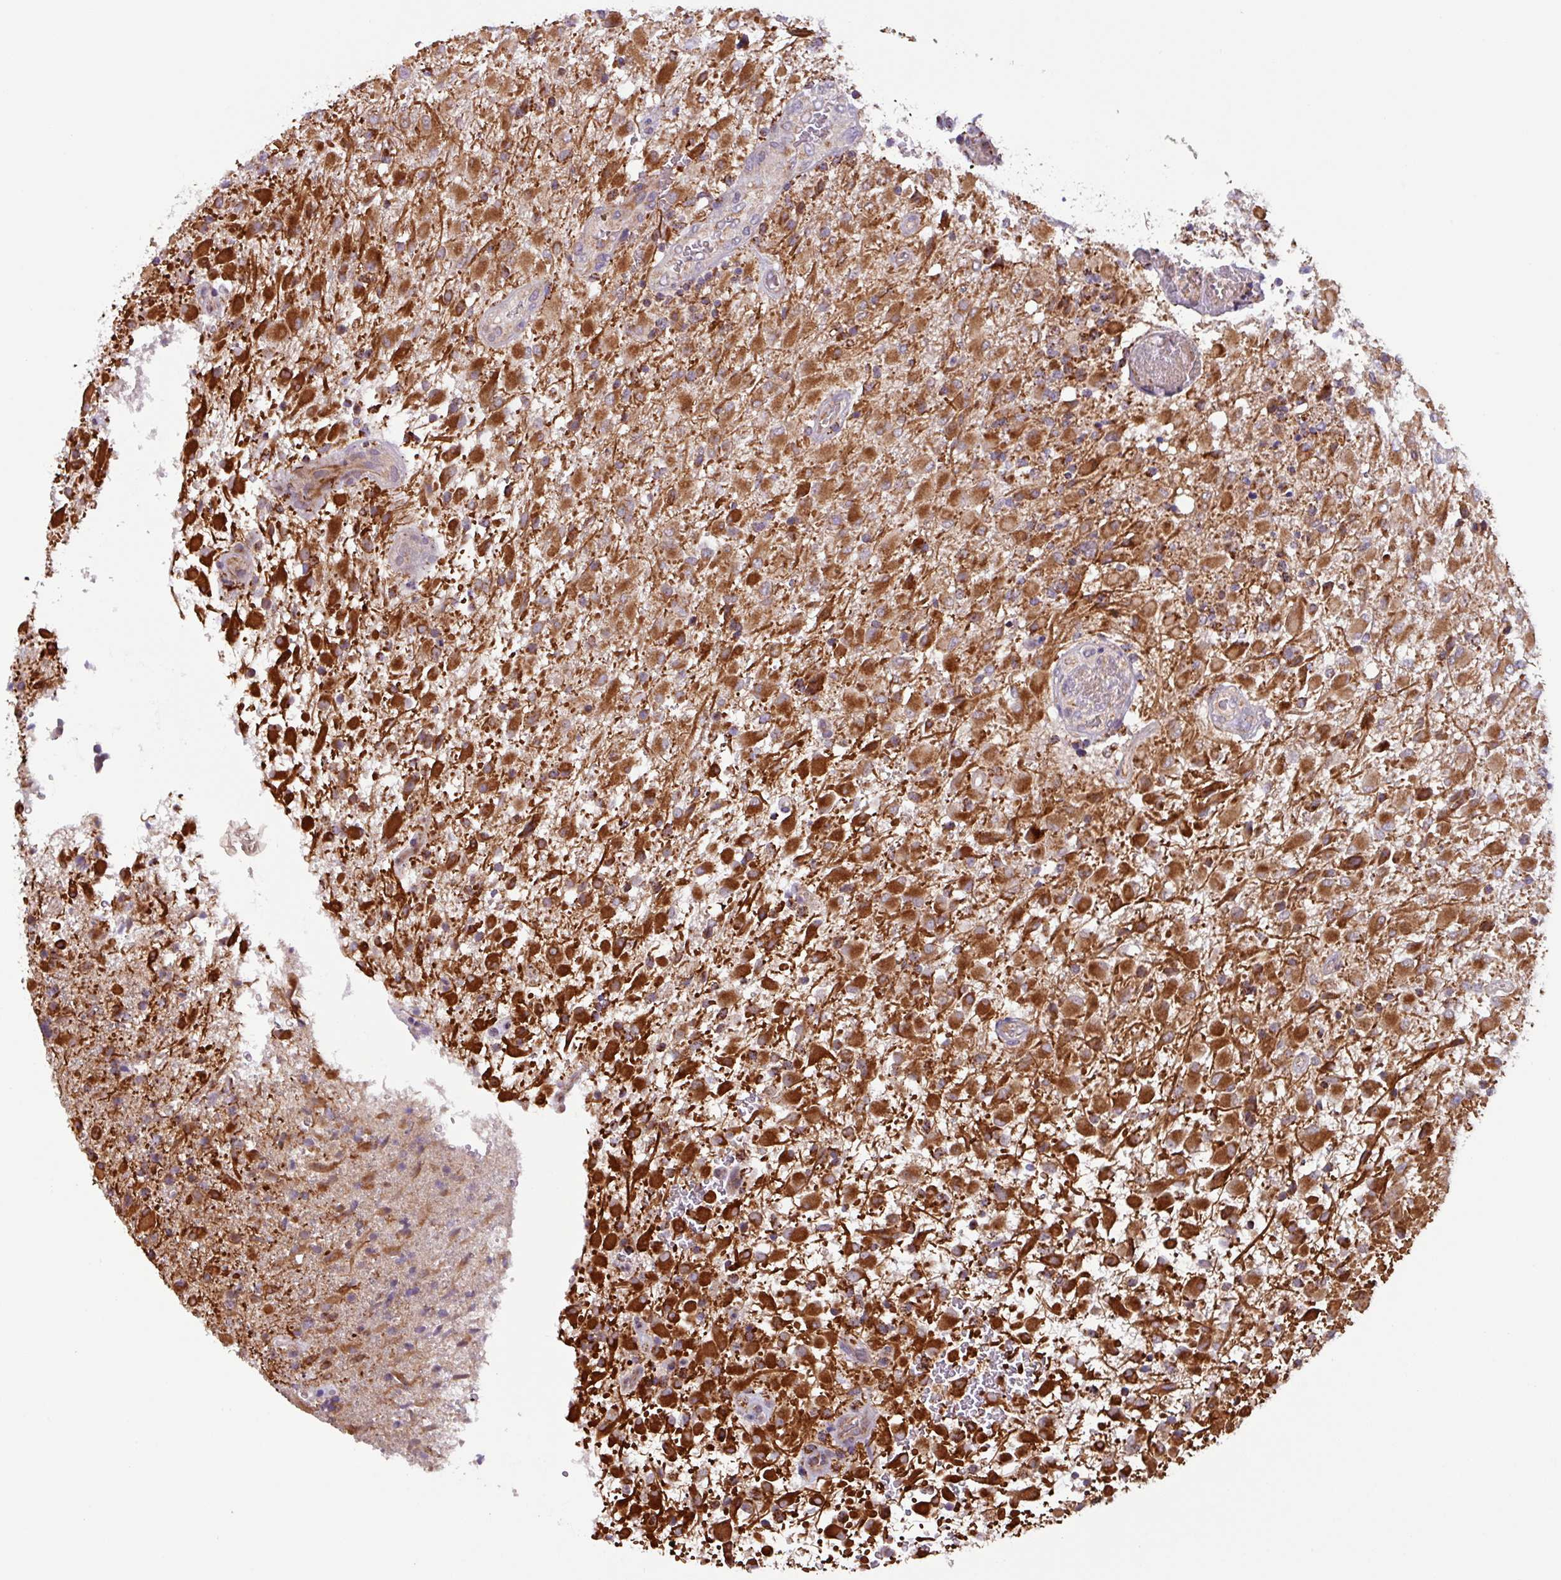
{"staining": {"intensity": "strong", "quantity": ">75%", "location": "cytoplasmic/membranous"}, "tissue": "glioma", "cell_type": "Tumor cells", "image_type": "cancer", "snomed": [{"axis": "morphology", "description": "Glioma, malignant, Low grade"}, {"axis": "topography", "description": "Brain"}], "caption": "Protein expression analysis of glioma shows strong cytoplasmic/membranous staining in about >75% of tumor cells.", "gene": "AKIRIN1", "patient": {"sex": "male", "age": 65}}